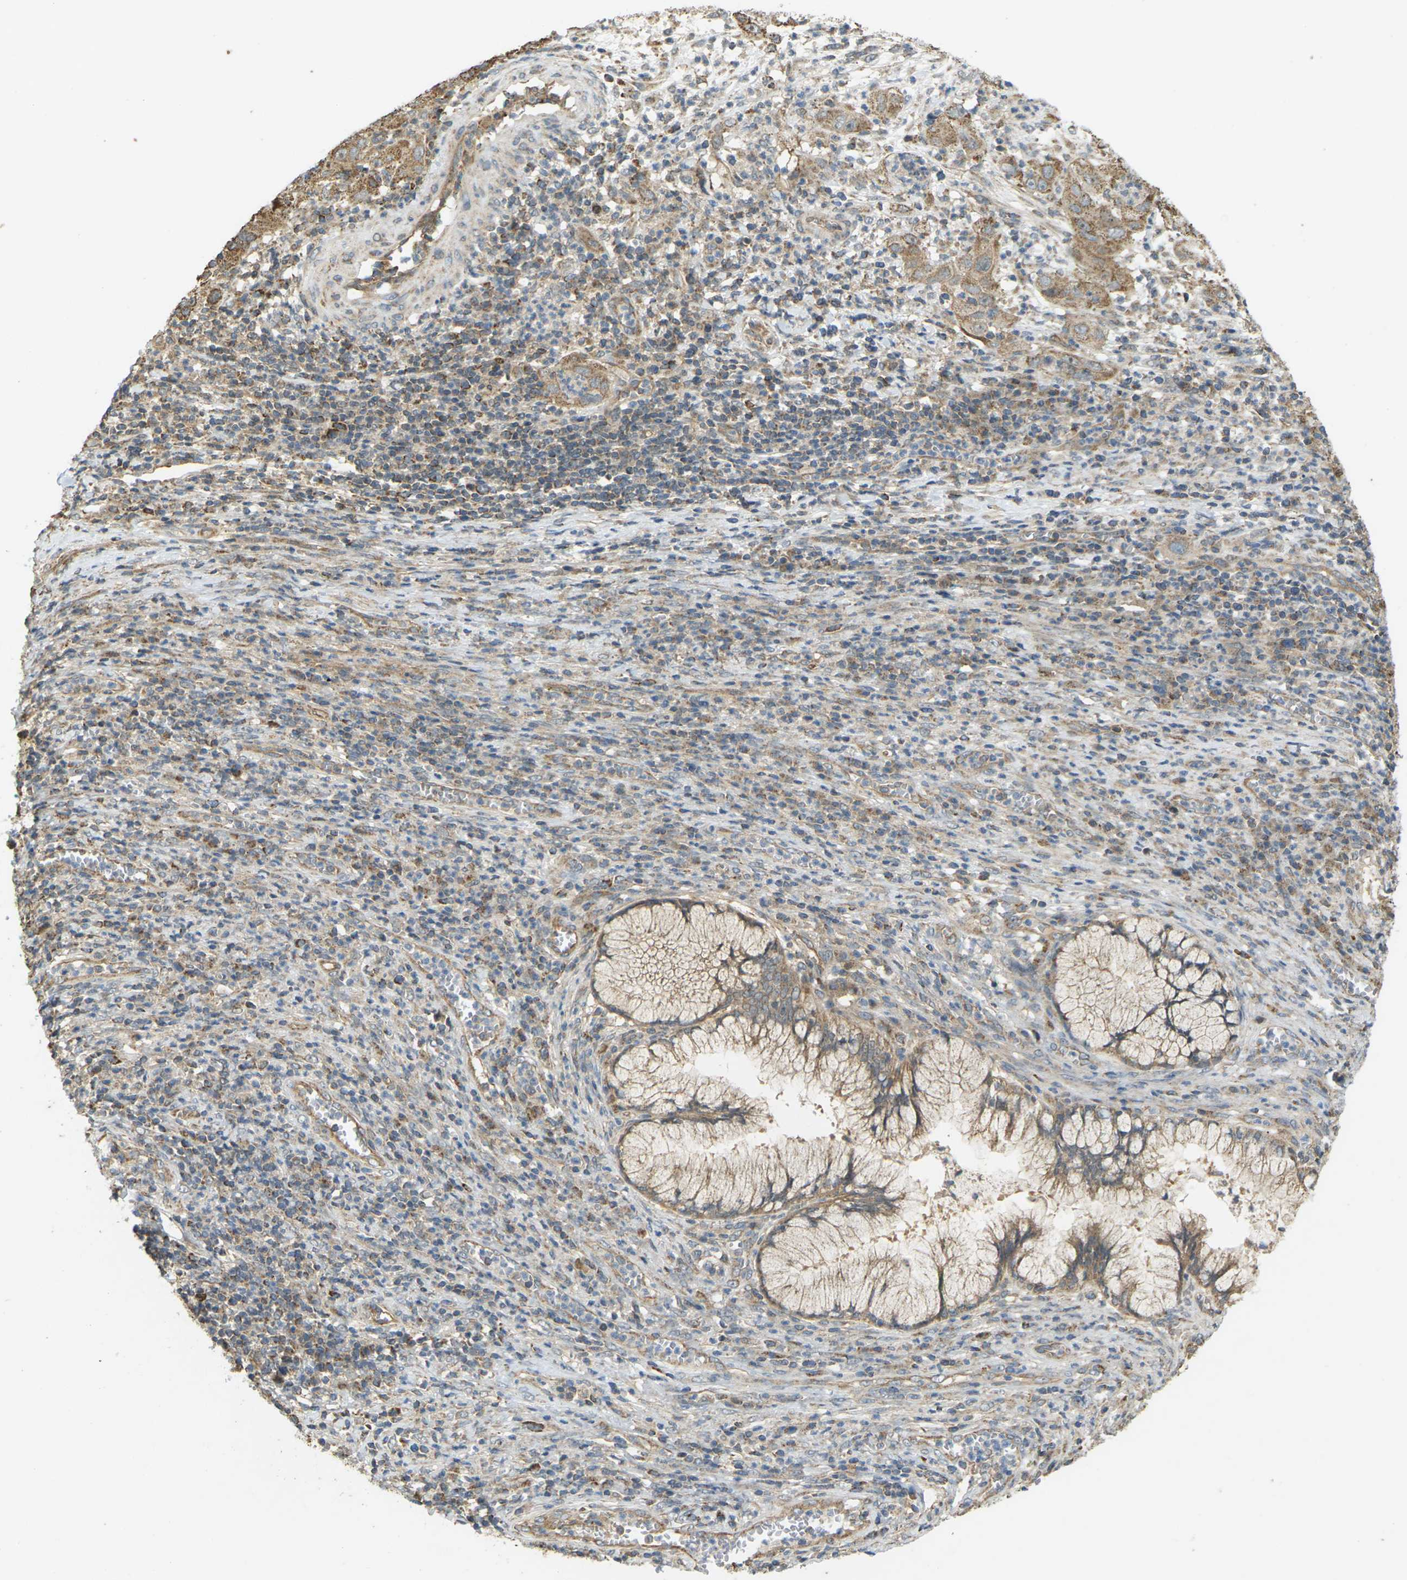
{"staining": {"intensity": "moderate", "quantity": ">75%", "location": "cytoplasmic/membranous"}, "tissue": "cervical cancer", "cell_type": "Tumor cells", "image_type": "cancer", "snomed": [{"axis": "morphology", "description": "Squamous cell carcinoma, NOS"}, {"axis": "topography", "description": "Cervix"}], "caption": "A micrograph of cervical cancer (squamous cell carcinoma) stained for a protein demonstrates moderate cytoplasmic/membranous brown staining in tumor cells. The protein of interest is stained brown, and the nuclei are stained in blue (DAB (3,3'-diaminobenzidine) IHC with brightfield microscopy, high magnification).", "gene": "KSR1", "patient": {"sex": "female", "age": 32}}